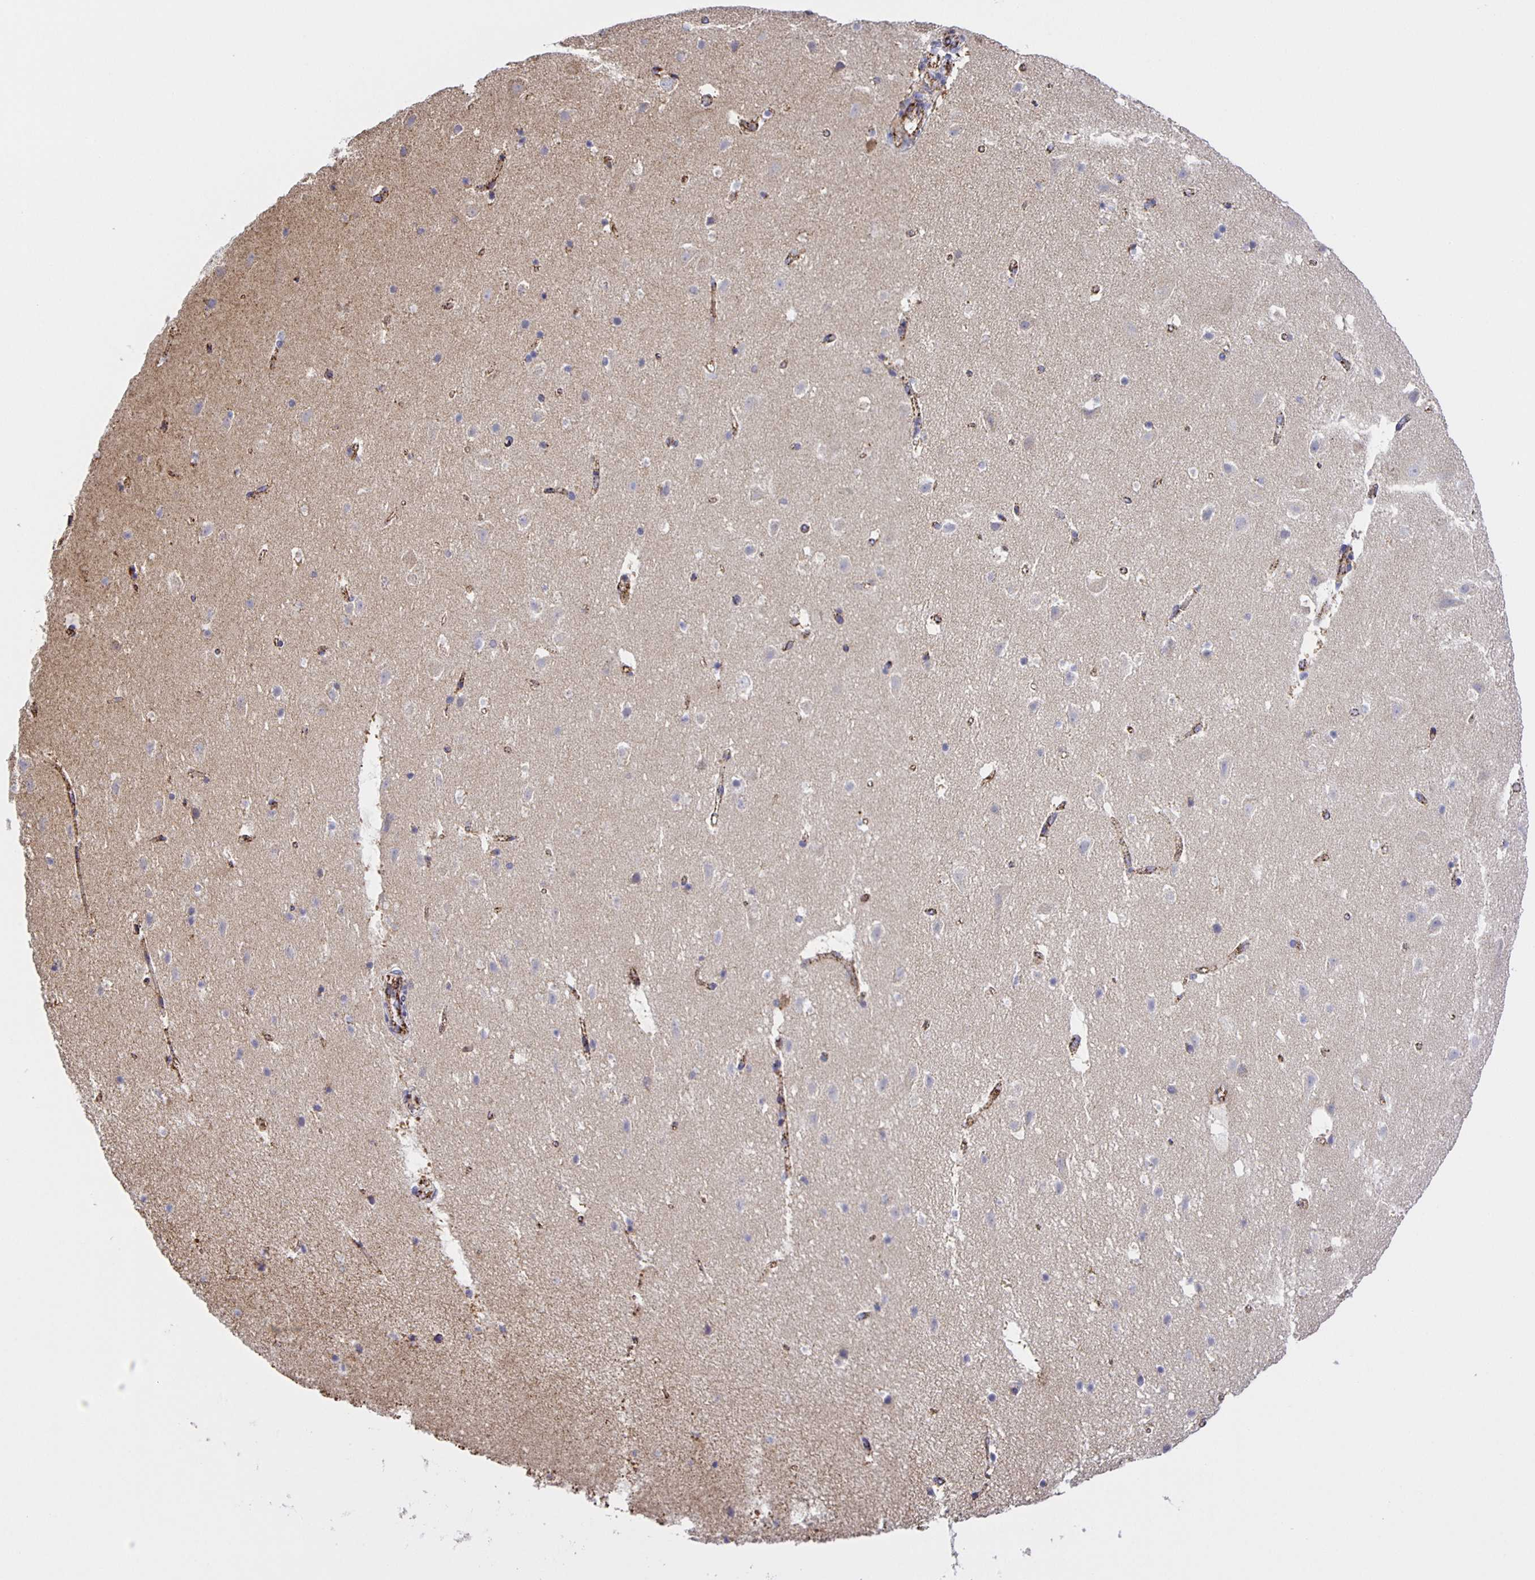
{"staining": {"intensity": "moderate", "quantity": ">75%", "location": "cytoplasmic/membranous"}, "tissue": "cerebral cortex", "cell_type": "Endothelial cells", "image_type": "normal", "snomed": [{"axis": "morphology", "description": "Normal tissue, NOS"}, {"axis": "topography", "description": "Cerebral cortex"}], "caption": "Immunohistochemical staining of benign cerebral cortex reveals >75% levels of moderate cytoplasmic/membranous protein positivity in approximately >75% of endothelial cells.", "gene": "JMJD4", "patient": {"sex": "female", "age": 42}}